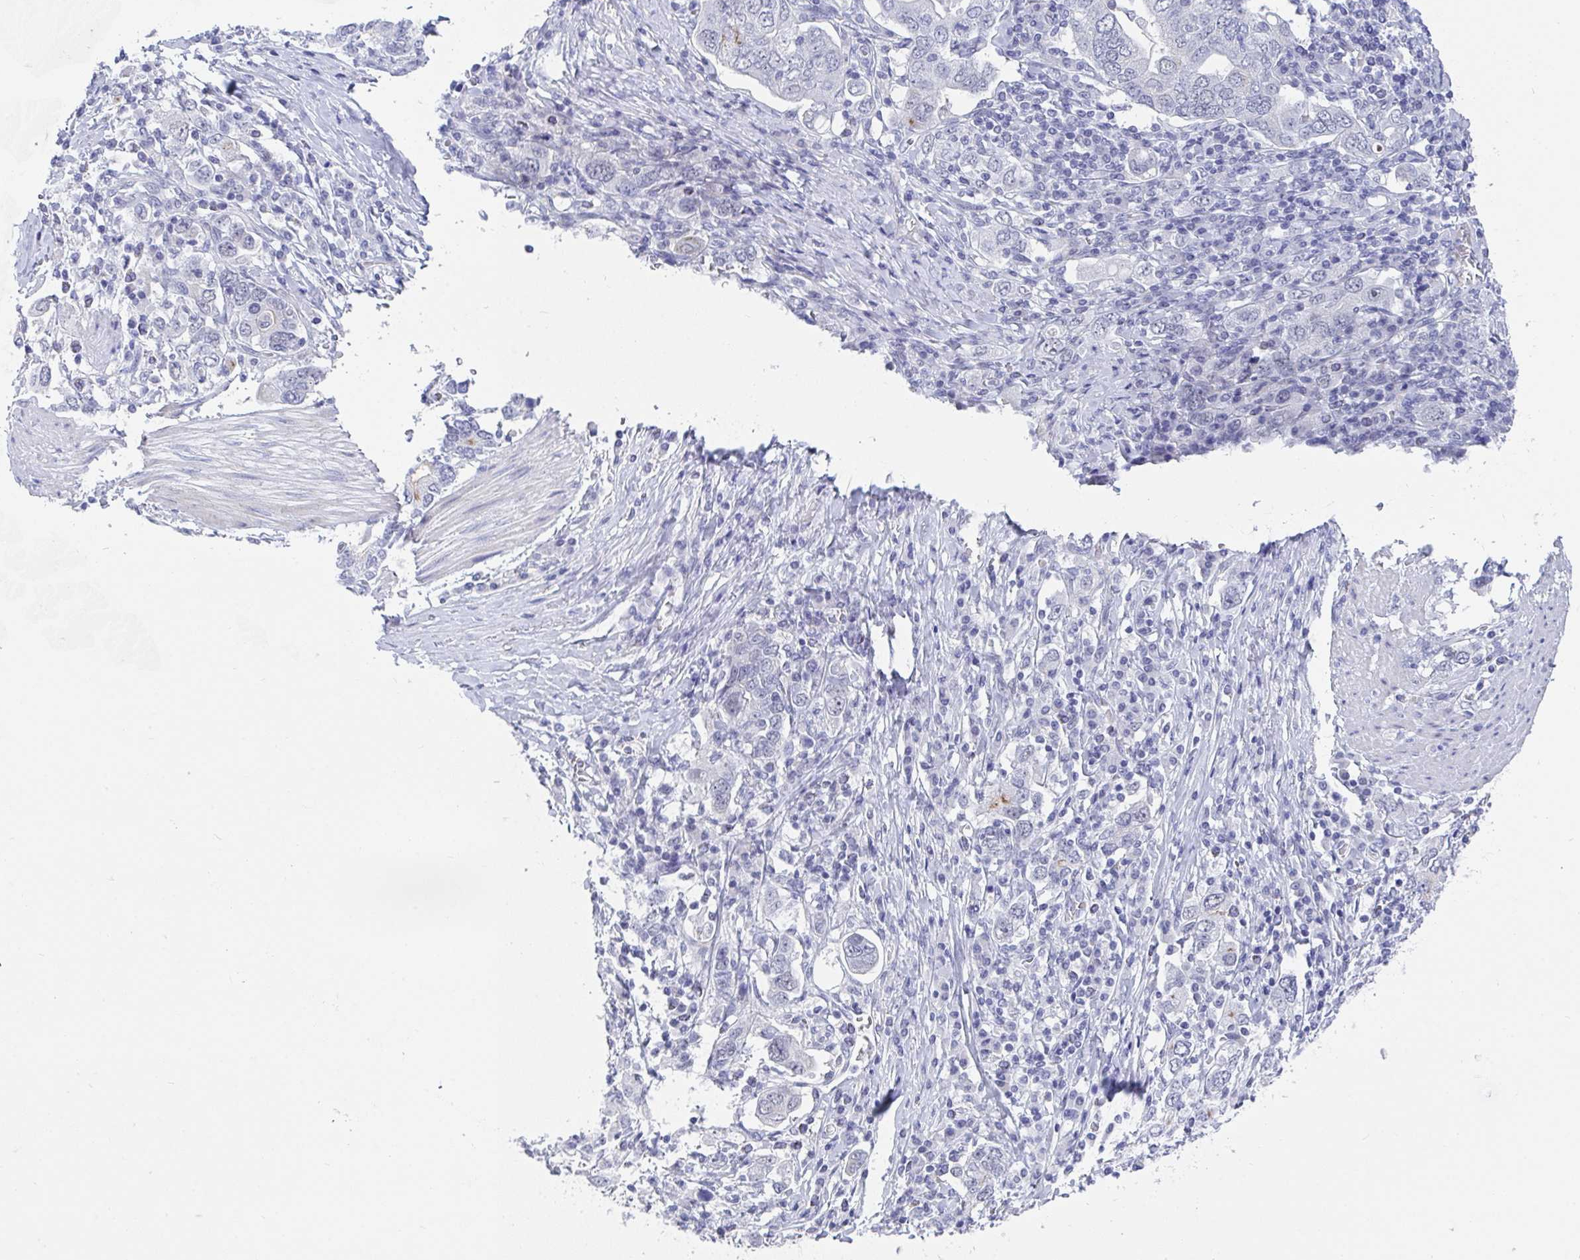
{"staining": {"intensity": "negative", "quantity": "none", "location": "none"}, "tissue": "stomach cancer", "cell_type": "Tumor cells", "image_type": "cancer", "snomed": [{"axis": "morphology", "description": "Adenocarcinoma, NOS"}, {"axis": "topography", "description": "Stomach, upper"}, {"axis": "topography", "description": "Stomach"}], "caption": "Protein analysis of adenocarcinoma (stomach) displays no significant positivity in tumor cells.", "gene": "DAOA", "patient": {"sex": "male", "age": 62}}